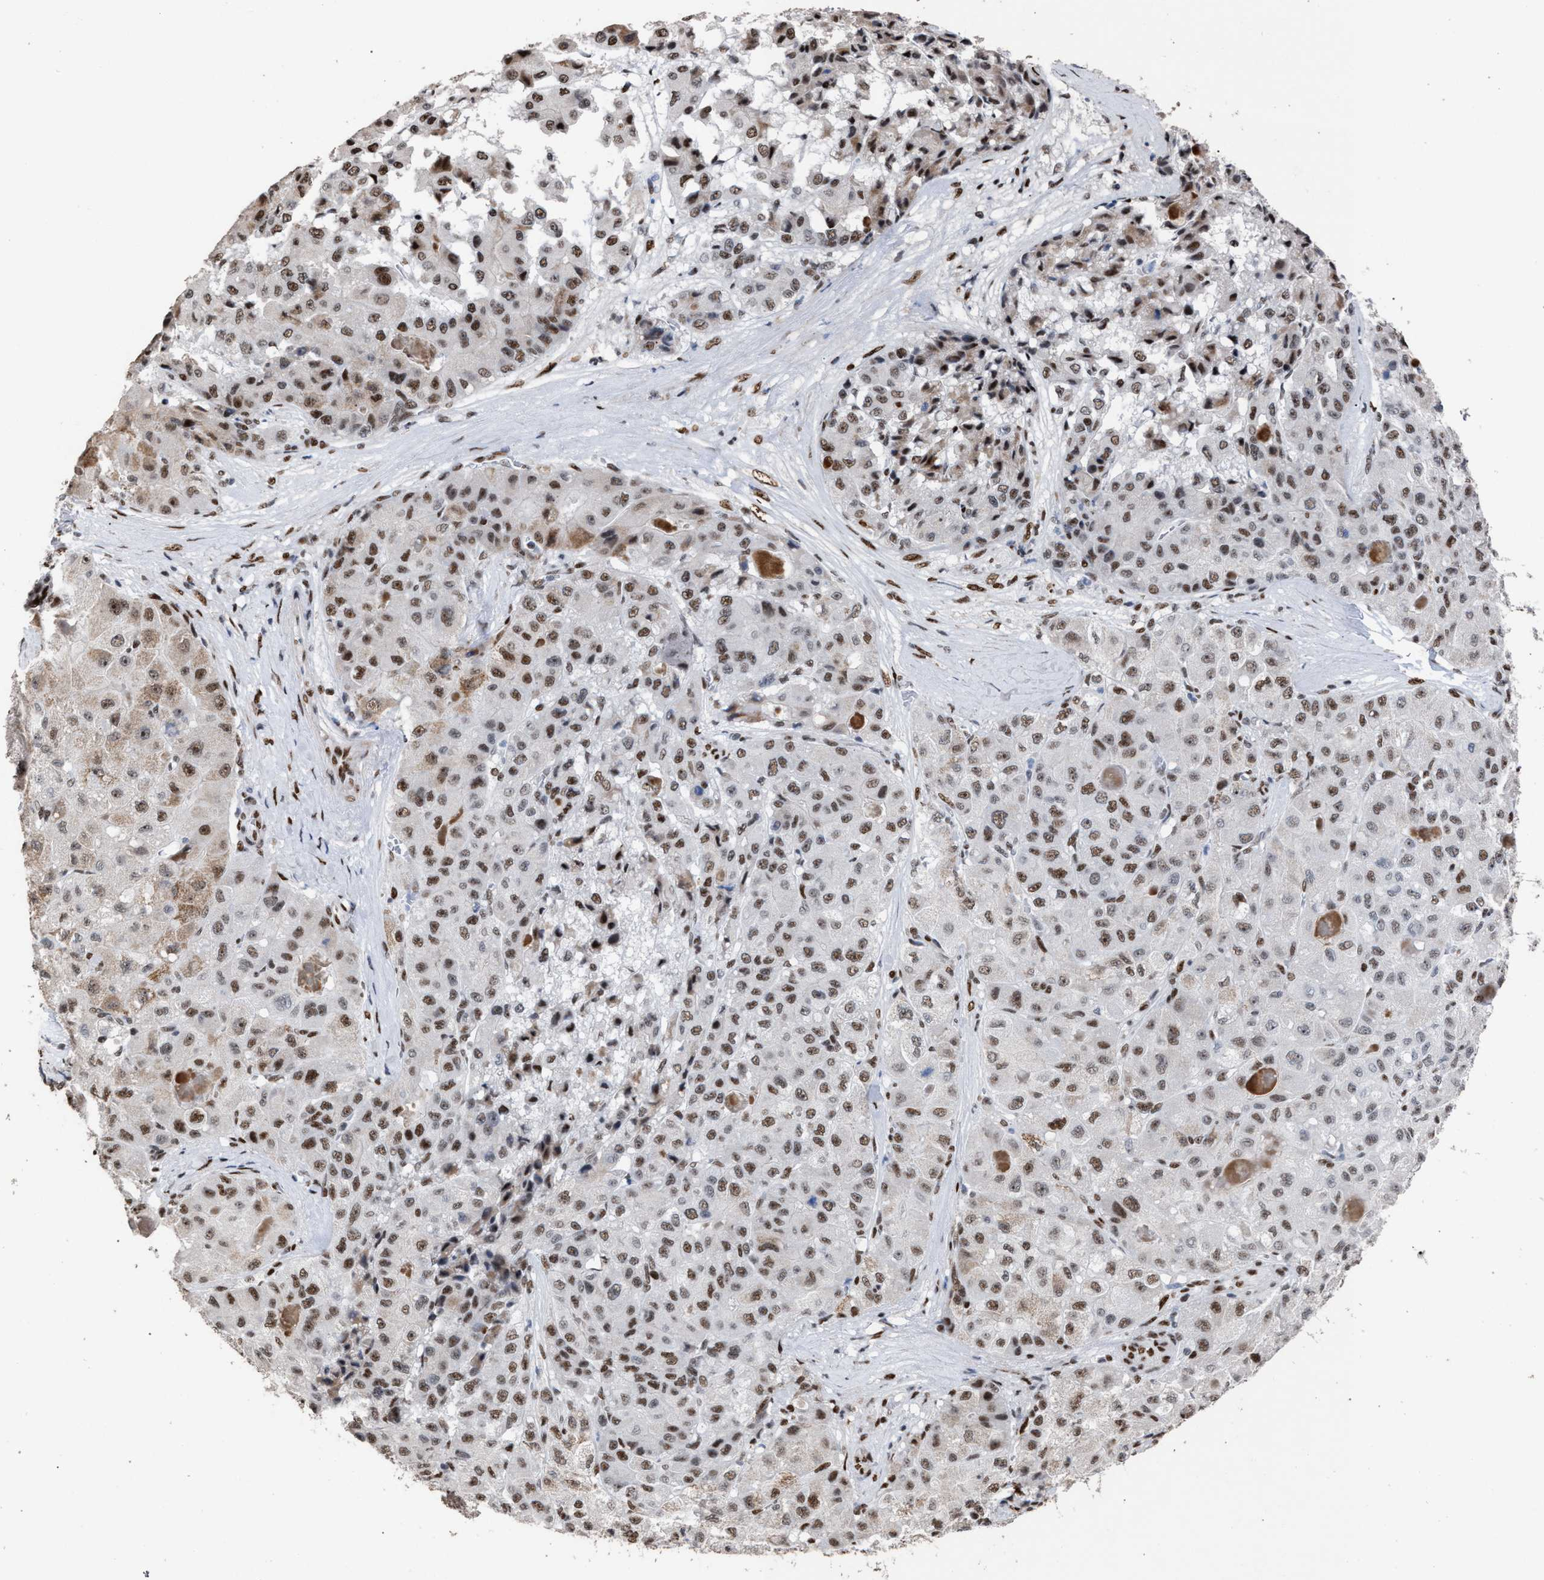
{"staining": {"intensity": "moderate", "quantity": ">75%", "location": "nuclear"}, "tissue": "liver cancer", "cell_type": "Tumor cells", "image_type": "cancer", "snomed": [{"axis": "morphology", "description": "Carcinoma, Hepatocellular, NOS"}, {"axis": "topography", "description": "Liver"}], "caption": "A brown stain highlights moderate nuclear positivity of a protein in liver cancer tumor cells. (DAB (3,3'-diaminobenzidine) IHC, brown staining for protein, blue staining for nuclei).", "gene": "TP53BP1", "patient": {"sex": "male", "age": 80}}